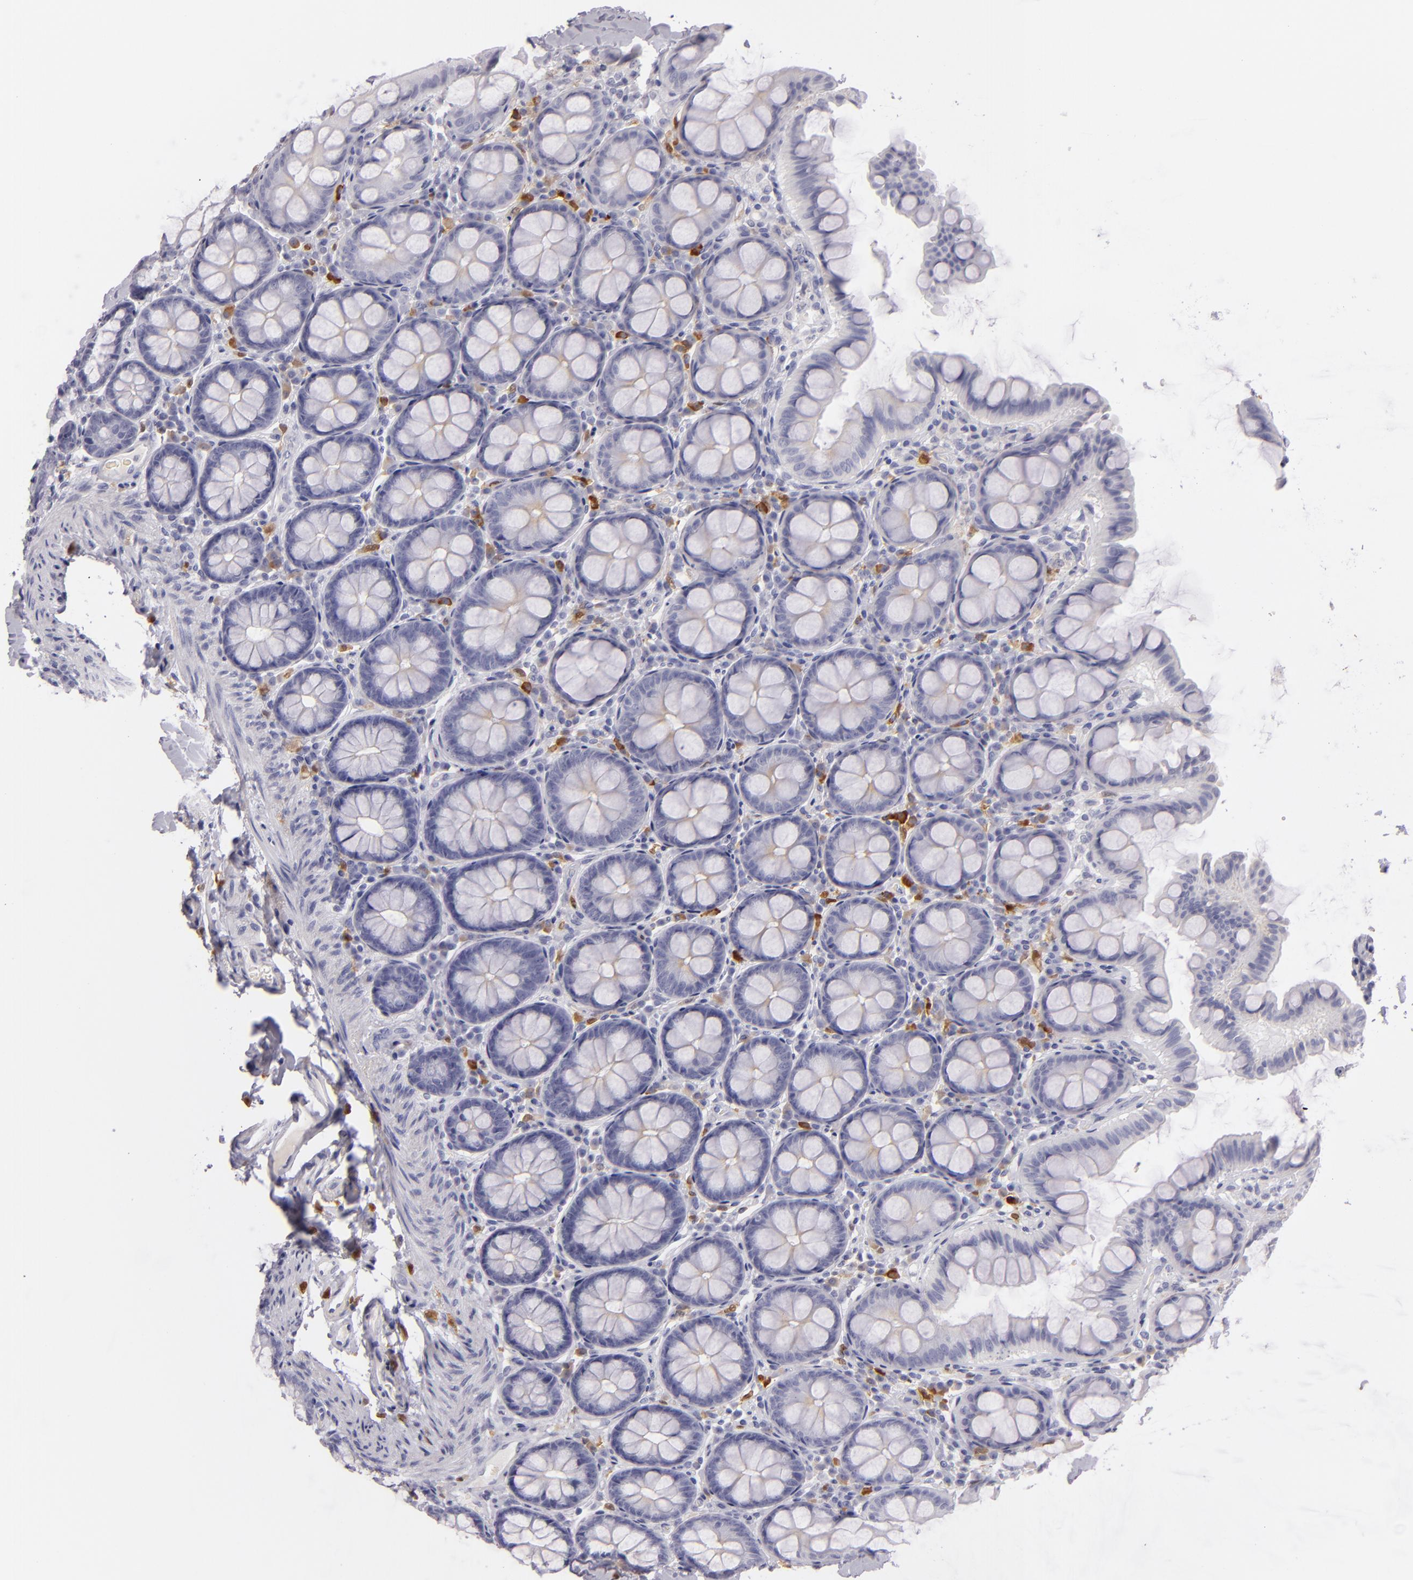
{"staining": {"intensity": "negative", "quantity": "none", "location": "none"}, "tissue": "colon", "cell_type": "Endothelial cells", "image_type": "normal", "snomed": [{"axis": "morphology", "description": "Normal tissue, NOS"}, {"axis": "topography", "description": "Colon"}], "caption": "Immunohistochemistry photomicrograph of normal colon: human colon stained with DAB (3,3'-diaminobenzidine) displays no significant protein staining in endothelial cells. (Brightfield microscopy of DAB (3,3'-diaminobenzidine) immunohistochemistry (IHC) at high magnification).", "gene": "F13A1", "patient": {"sex": "female", "age": 61}}